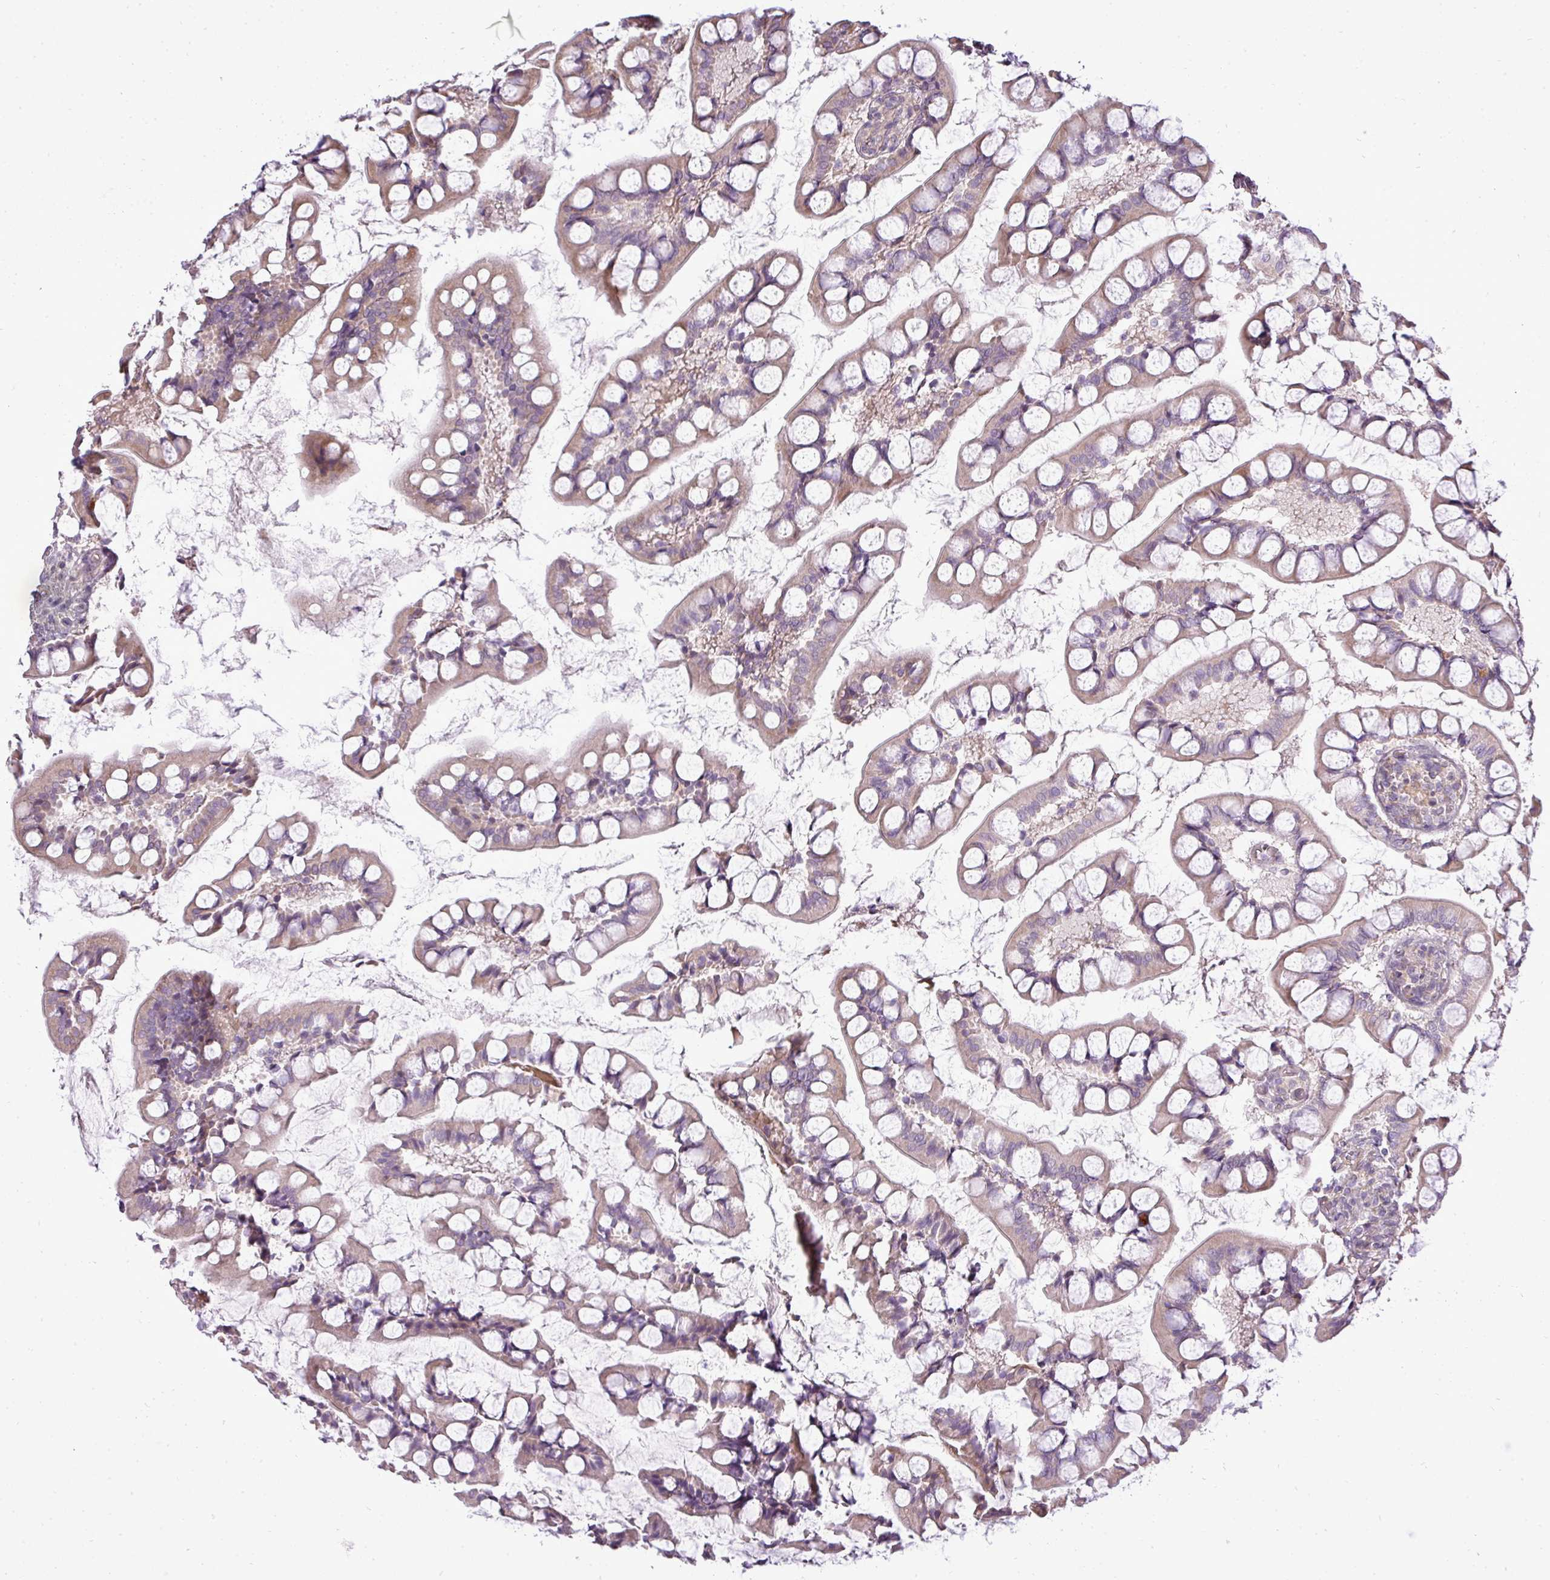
{"staining": {"intensity": "moderate", "quantity": ">75%", "location": "cytoplasmic/membranous"}, "tissue": "small intestine", "cell_type": "Glandular cells", "image_type": "normal", "snomed": [{"axis": "morphology", "description": "Normal tissue, NOS"}, {"axis": "topography", "description": "Small intestine"}], "caption": "A high-resolution photomicrograph shows immunohistochemistry (IHC) staining of normal small intestine, which exhibits moderate cytoplasmic/membranous staining in approximately >75% of glandular cells.", "gene": "PDRG1", "patient": {"sex": "male", "age": 52}}